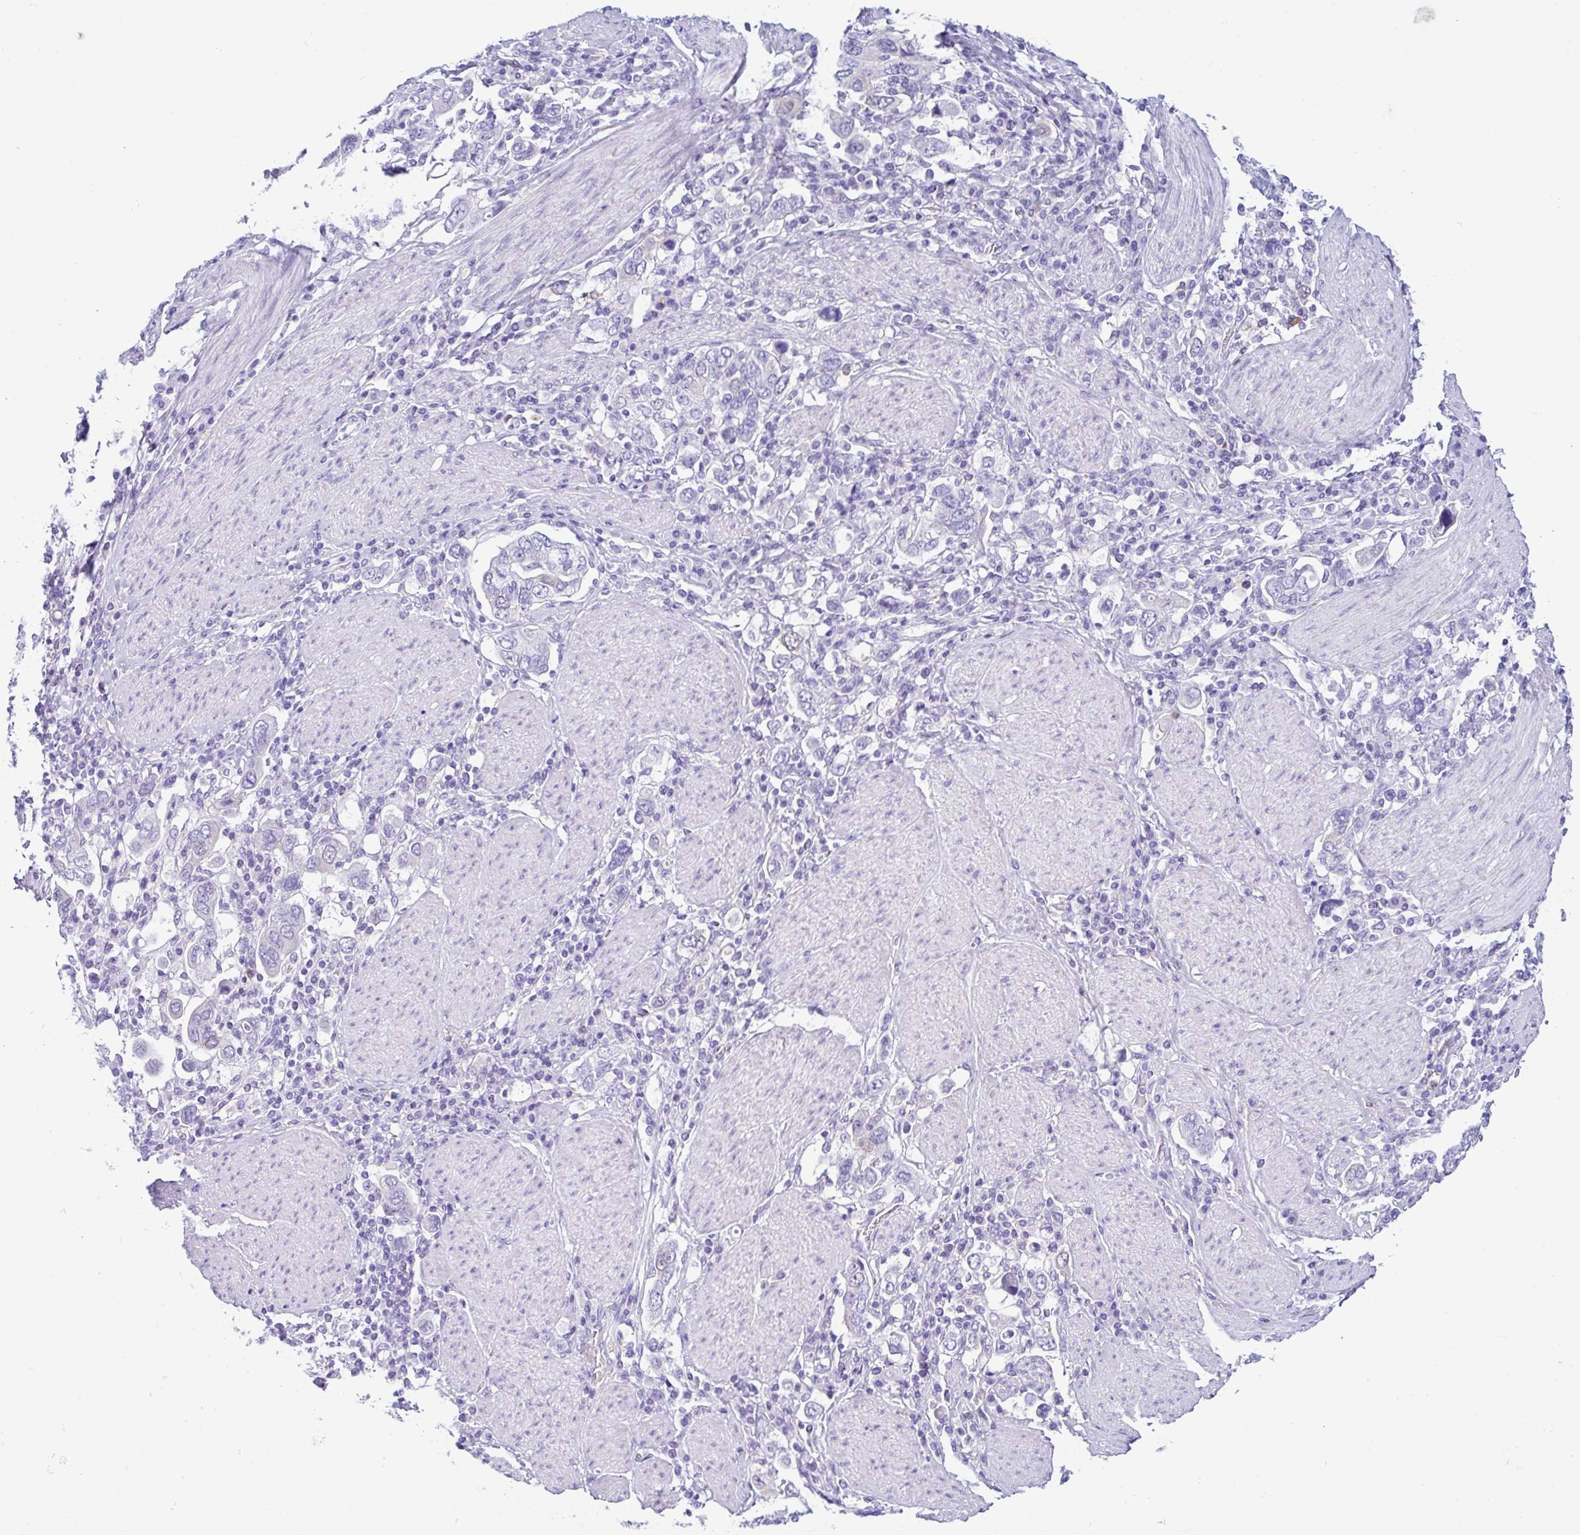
{"staining": {"intensity": "negative", "quantity": "none", "location": "none"}, "tissue": "stomach cancer", "cell_type": "Tumor cells", "image_type": "cancer", "snomed": [{"axis": "morphology", "description": "Adenocarcinoma, NOS"}, {"axis": "topography", "description": "Stomach, upper"}], "caption": "A micrograph of human adenocarcinoma (stomach) is negative for staining in tumor cells. (DAB immunohistochemistry, high magnification).", "gene": "RRM2", "patient": {"sex": "male", "age": 62}}